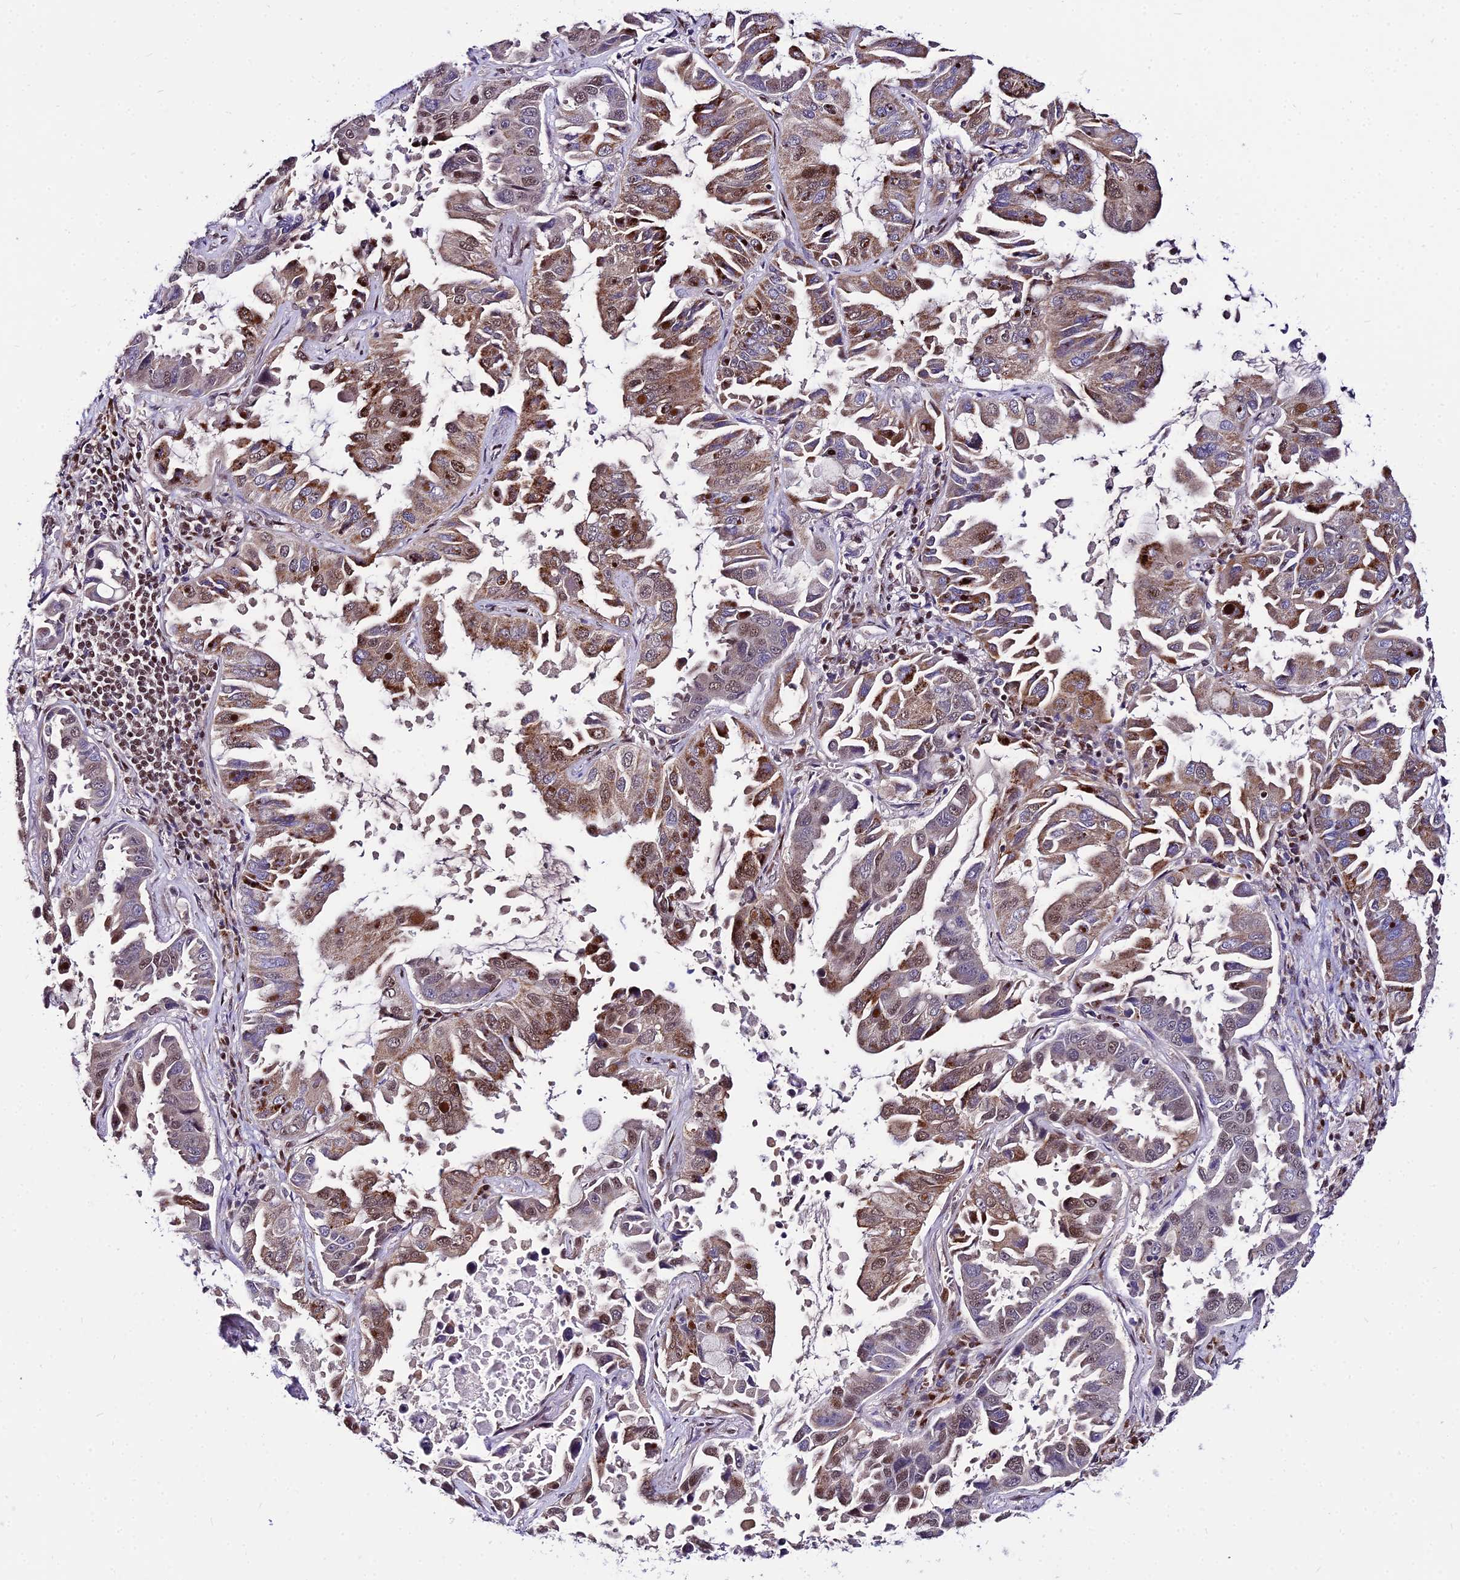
{"staining": {"intensity": "moderate", "quantity": ">75%", "location": "cytoplasmic/membranous,nuclear"}, "tissue": "lung cancer", "cell_type": "Tumor cells", "image_type": "cancer", "snomed": [{"axis": "morphology", "description": "Adenocarcinoma, NOS"}, {"axis": "topography", "description": "Lung"}], "caption": "Immunohistochemical staining of lung cancer demonstrates medium levels of moderate cytoplasmic/membranous and nuclear staining in approximately >75% of tumor cells.", "gene": "CIB3", "patient": {"sex": "male", "age": 64}}